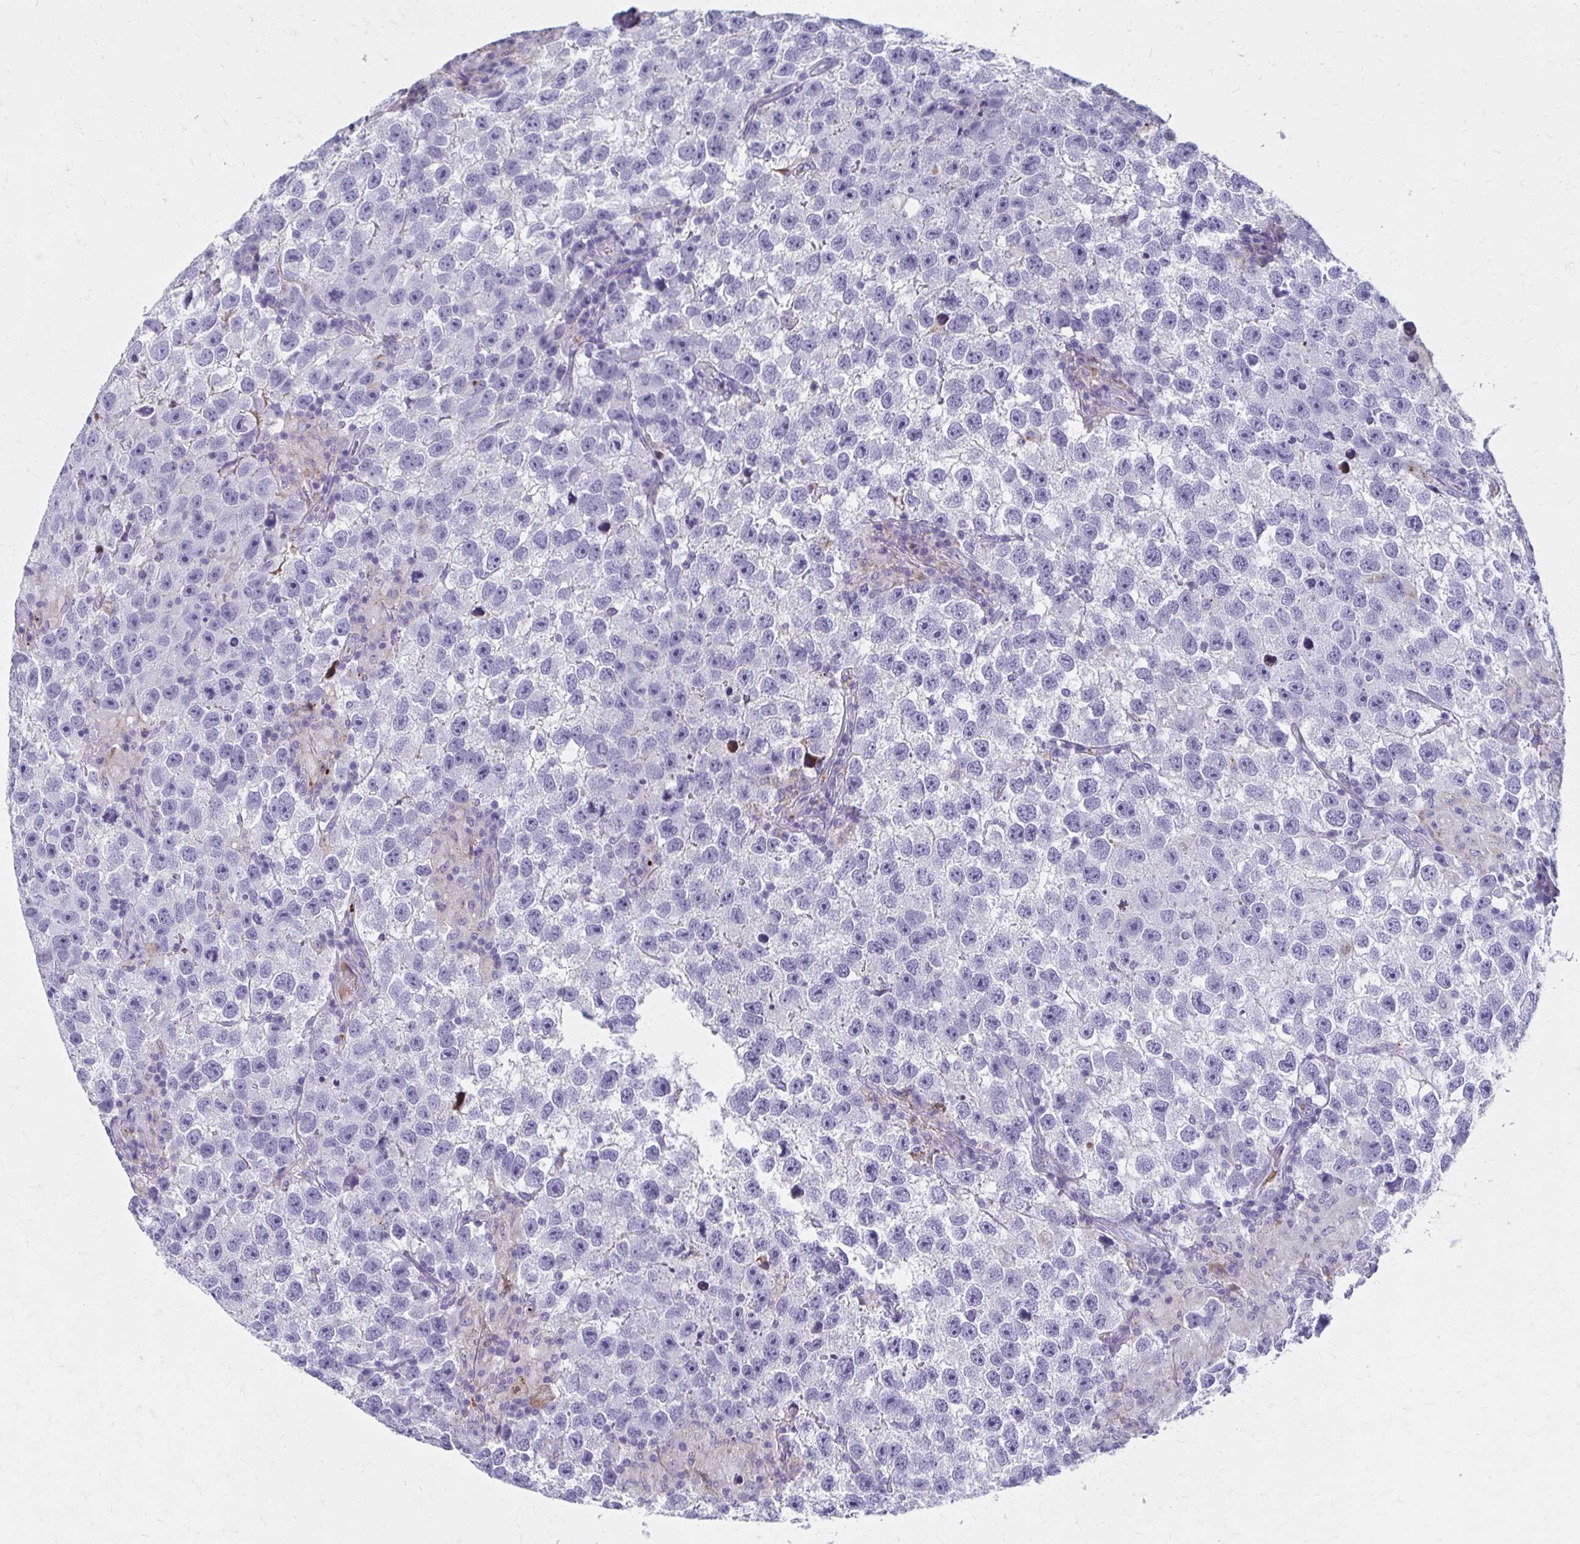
{"staining": {"intensity": "negative", "quantity": "none", "location": "none"}, "tissue": "testis cancer", "cell_type": "Tumor cells", "image_type": "cancer", "snomed": [{"axis": "morphology", "description": "Seminoma, NOS"}, {"axis": "topography", "description": "Testis"}], "caption": "Immunohistochemical staining of human testis cancer shows no significant expression in tumor cells. (Brightfield microscopy of DAB (3,3'-diaminobenzidine) IHC at high magnification).", "gene": "BBS12", "patient": {"sex": "male", "age": 26}}